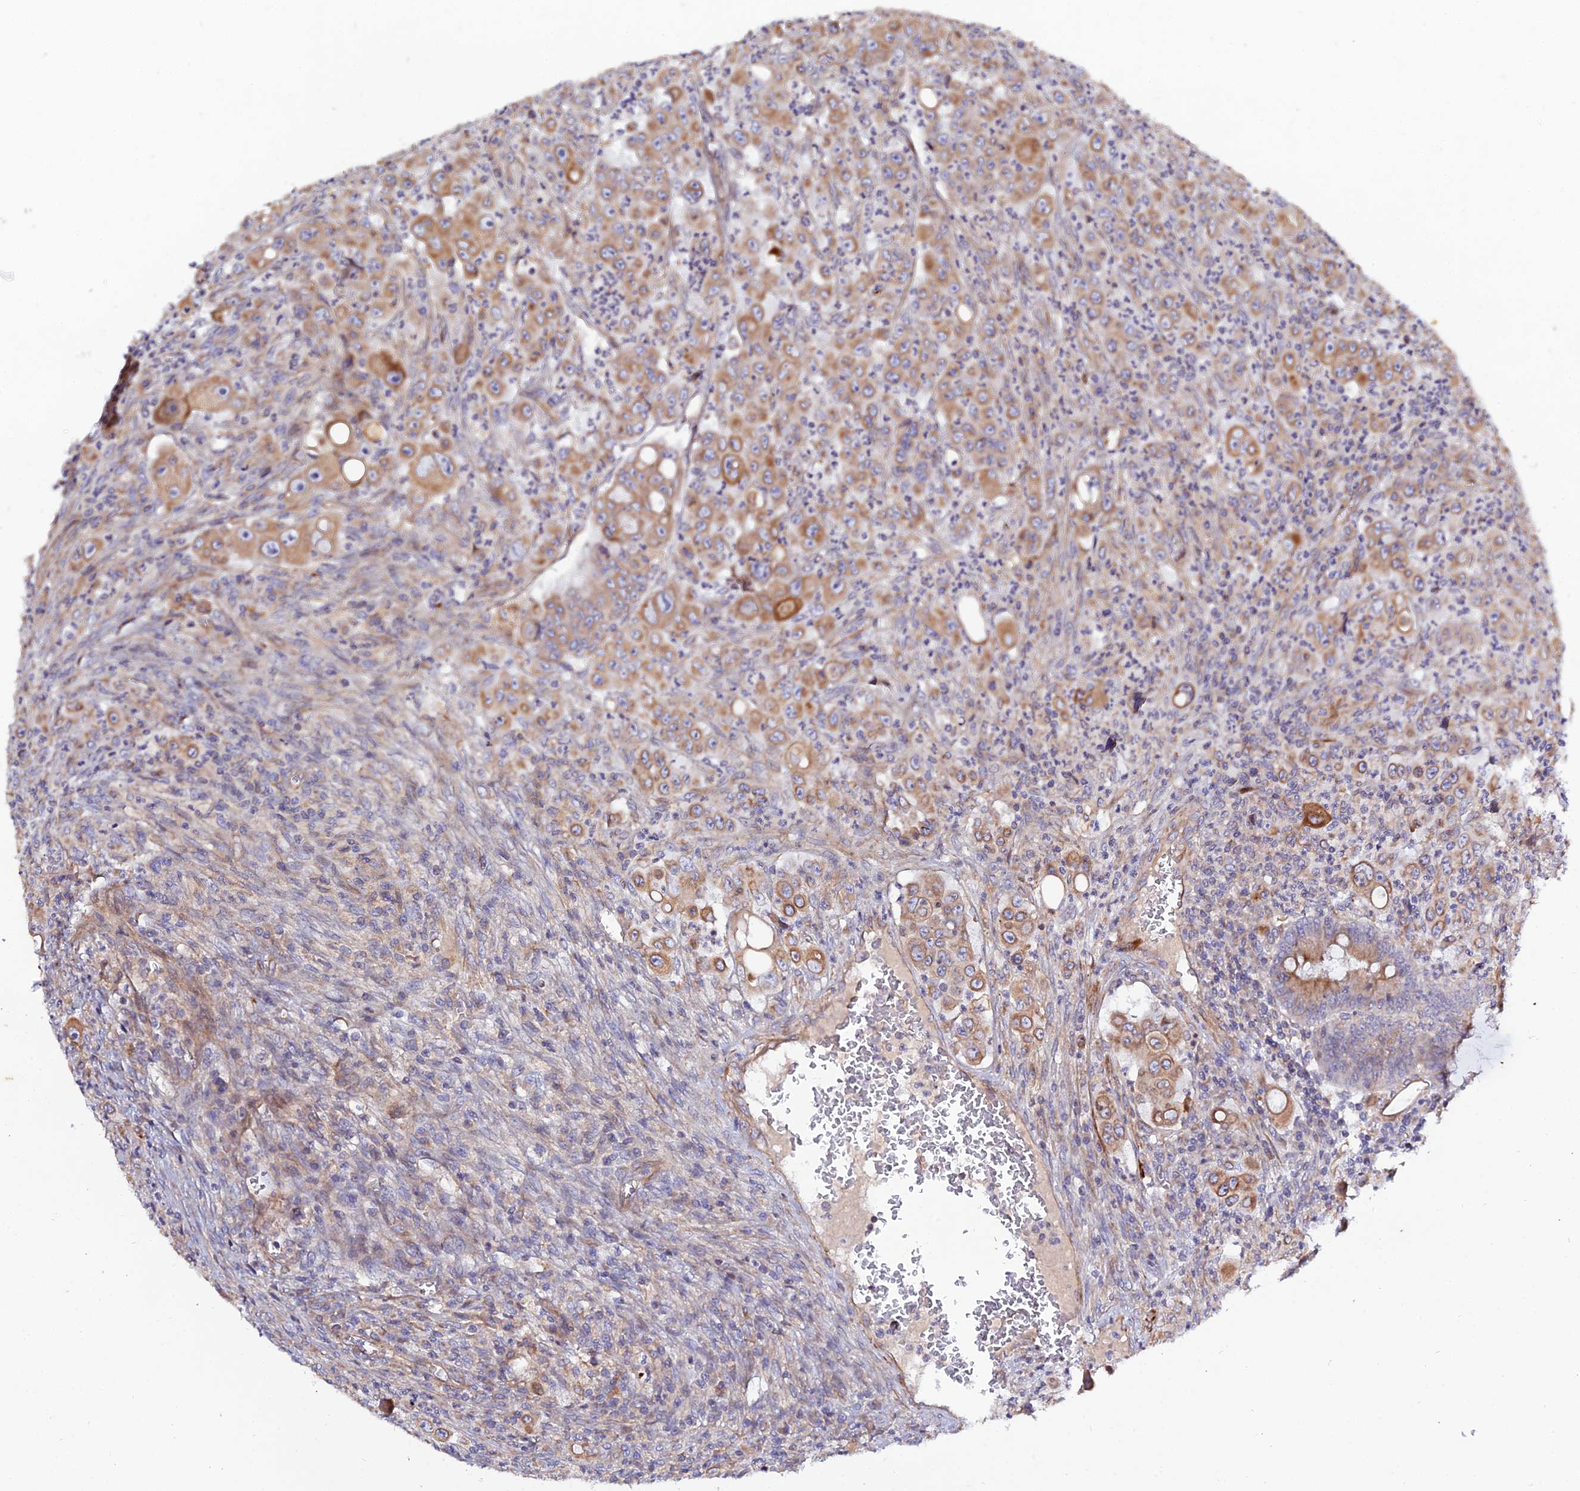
{"staining": {"intensity": "moderate", "quantity": ">75%", "location": "cytoplasmic/membranous"}, "tissue": "colorectal cancer", "cell_type": "Tumor cells", "image_type": "cancer", "snomed": [{"axis": "morphology", "description": "Adenocarcinoma, NOS"}, {"axis": "topography", "description": "Colon"}], "caption": "This is an image of immunohistochemistry staining of colorectal adenocarcinoma, which shows moderate staining in the cytoplasmic/membranous of tumor cells.", "gene": "ARL6IP1", "patient": {"sex": "male", "age": 51}}